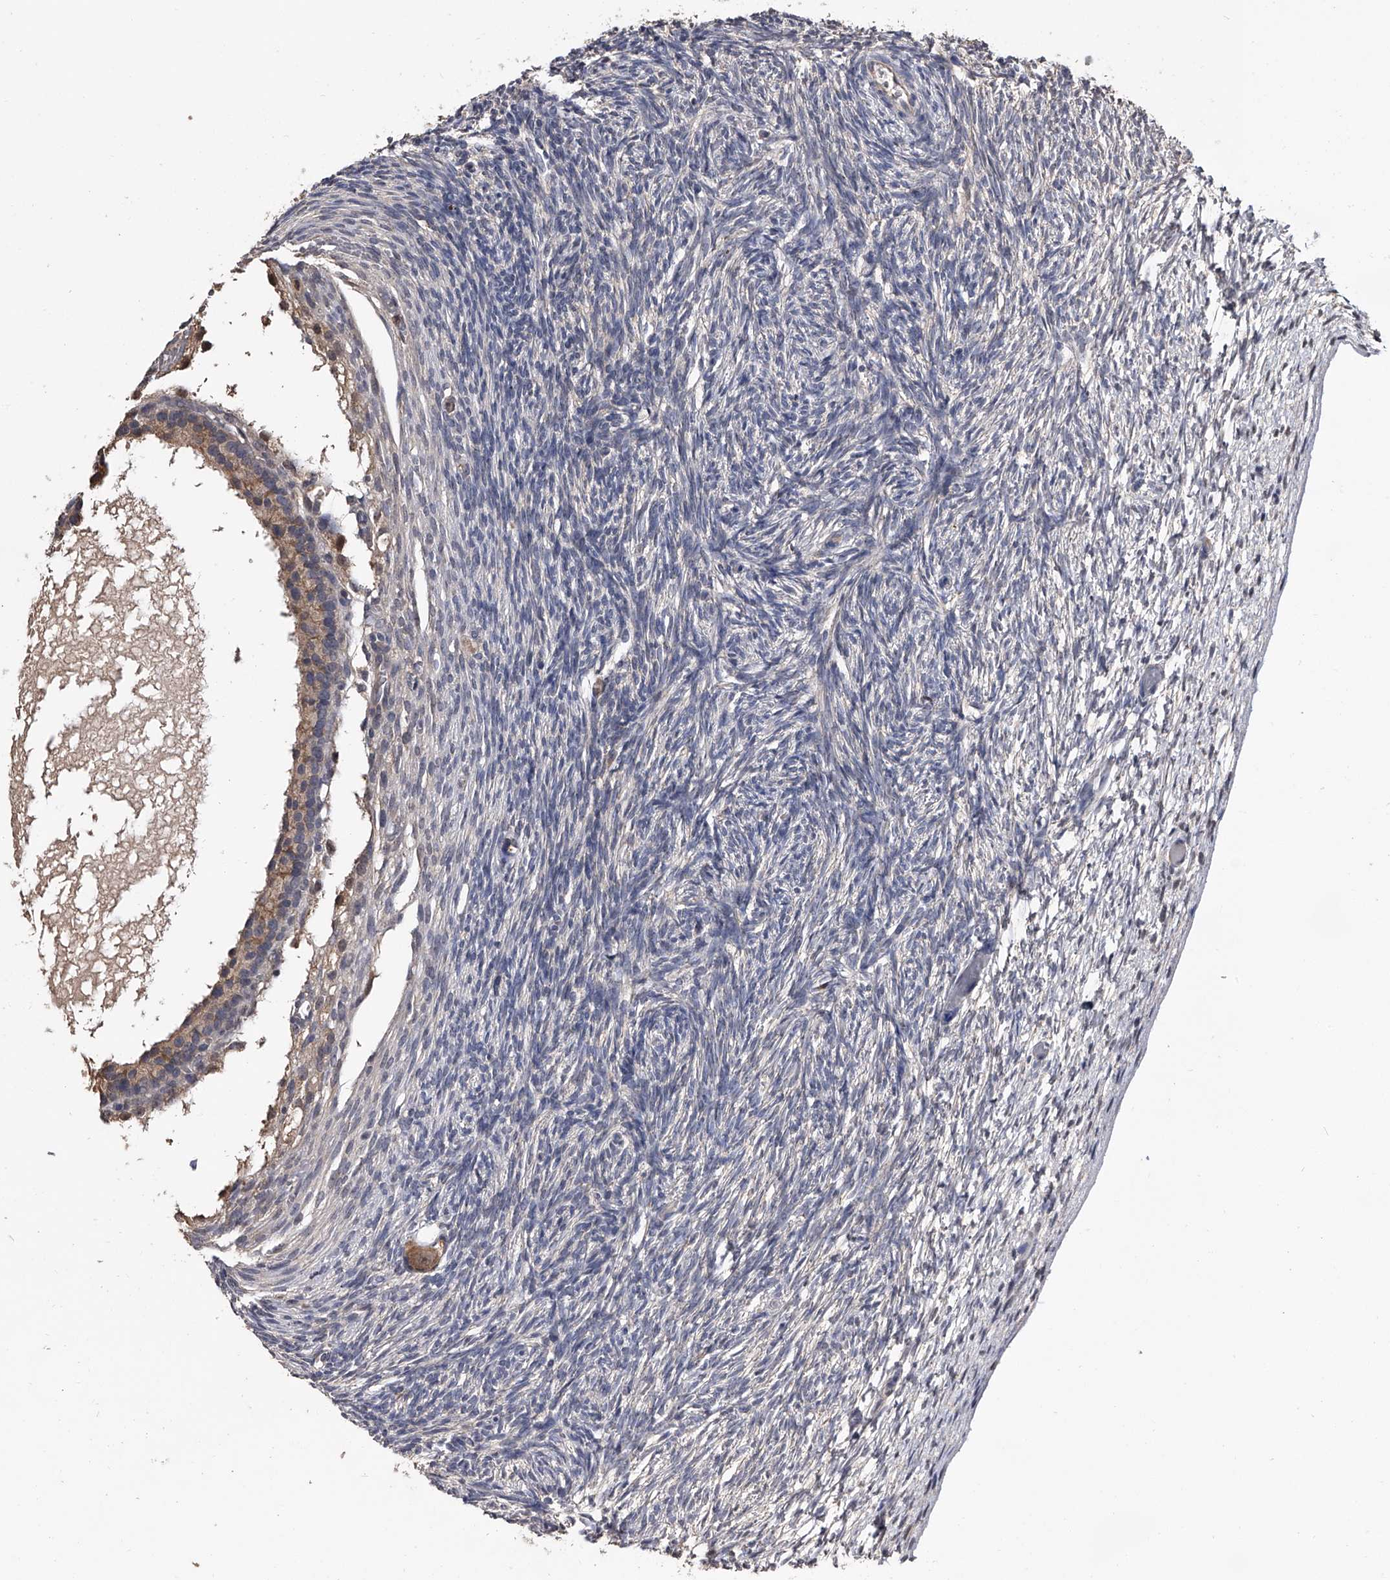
{"staining": {"intensity": "moderate", "quantity": ">75%", "location": "cytoplasmic/membranous,nuclear"}, "tissue": "ovary", "cell_type": "Follicle cells", "image_type": "normal", "snomed": [{"axis": "morphology", "description": "Normal tissue, NOS"}, {"axis": "topography", "description": "Ovary"}], "caption": "A micrograph of ovary stained for a protein shows moderate cytoplasmic/membranous,nuclear brown staining in follicle cells.", "gene": "EFCAB7", "patient": {"sex": "female", "age": 34}}